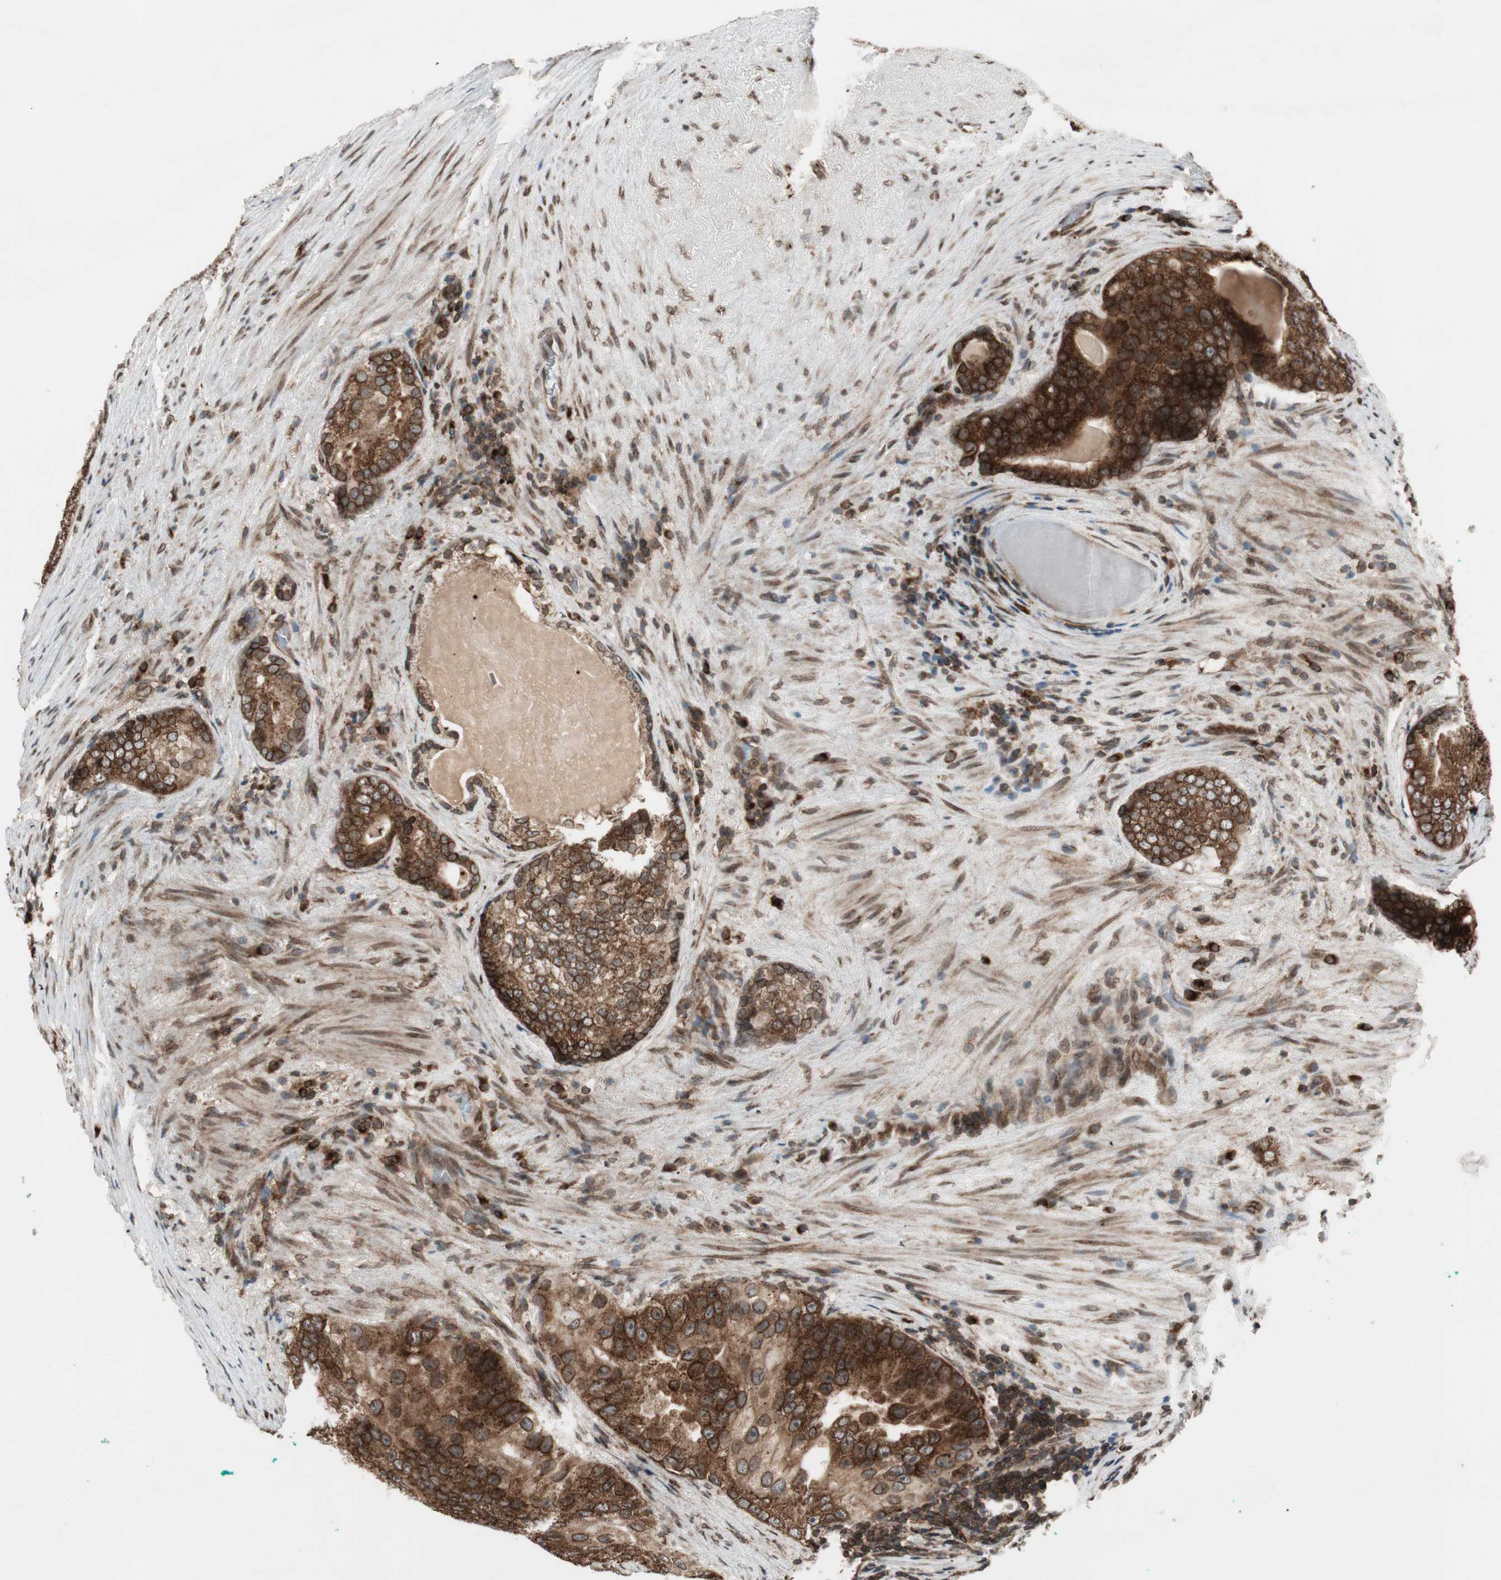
{"staining": {"intensity": "strong", "quantity": ">75%", "location": "cytoplasmic/membranous,nuclear"}, "tissue": "prostate cancer", "cell_type": "Tumor cells", "image_type": "cancer", "snomed": [{"axis": "morphology", "description": "Adenocarcinoma, High grade"}, {"axis": "topography", "description": "Prostate"}], "caption": "Adenocarcinoma (high-grade) (prostate) stained with a protein marker shows strong staining in tumor cells.", "gene": "NUP62", "patient": {"sex": "male", "age": 66}}